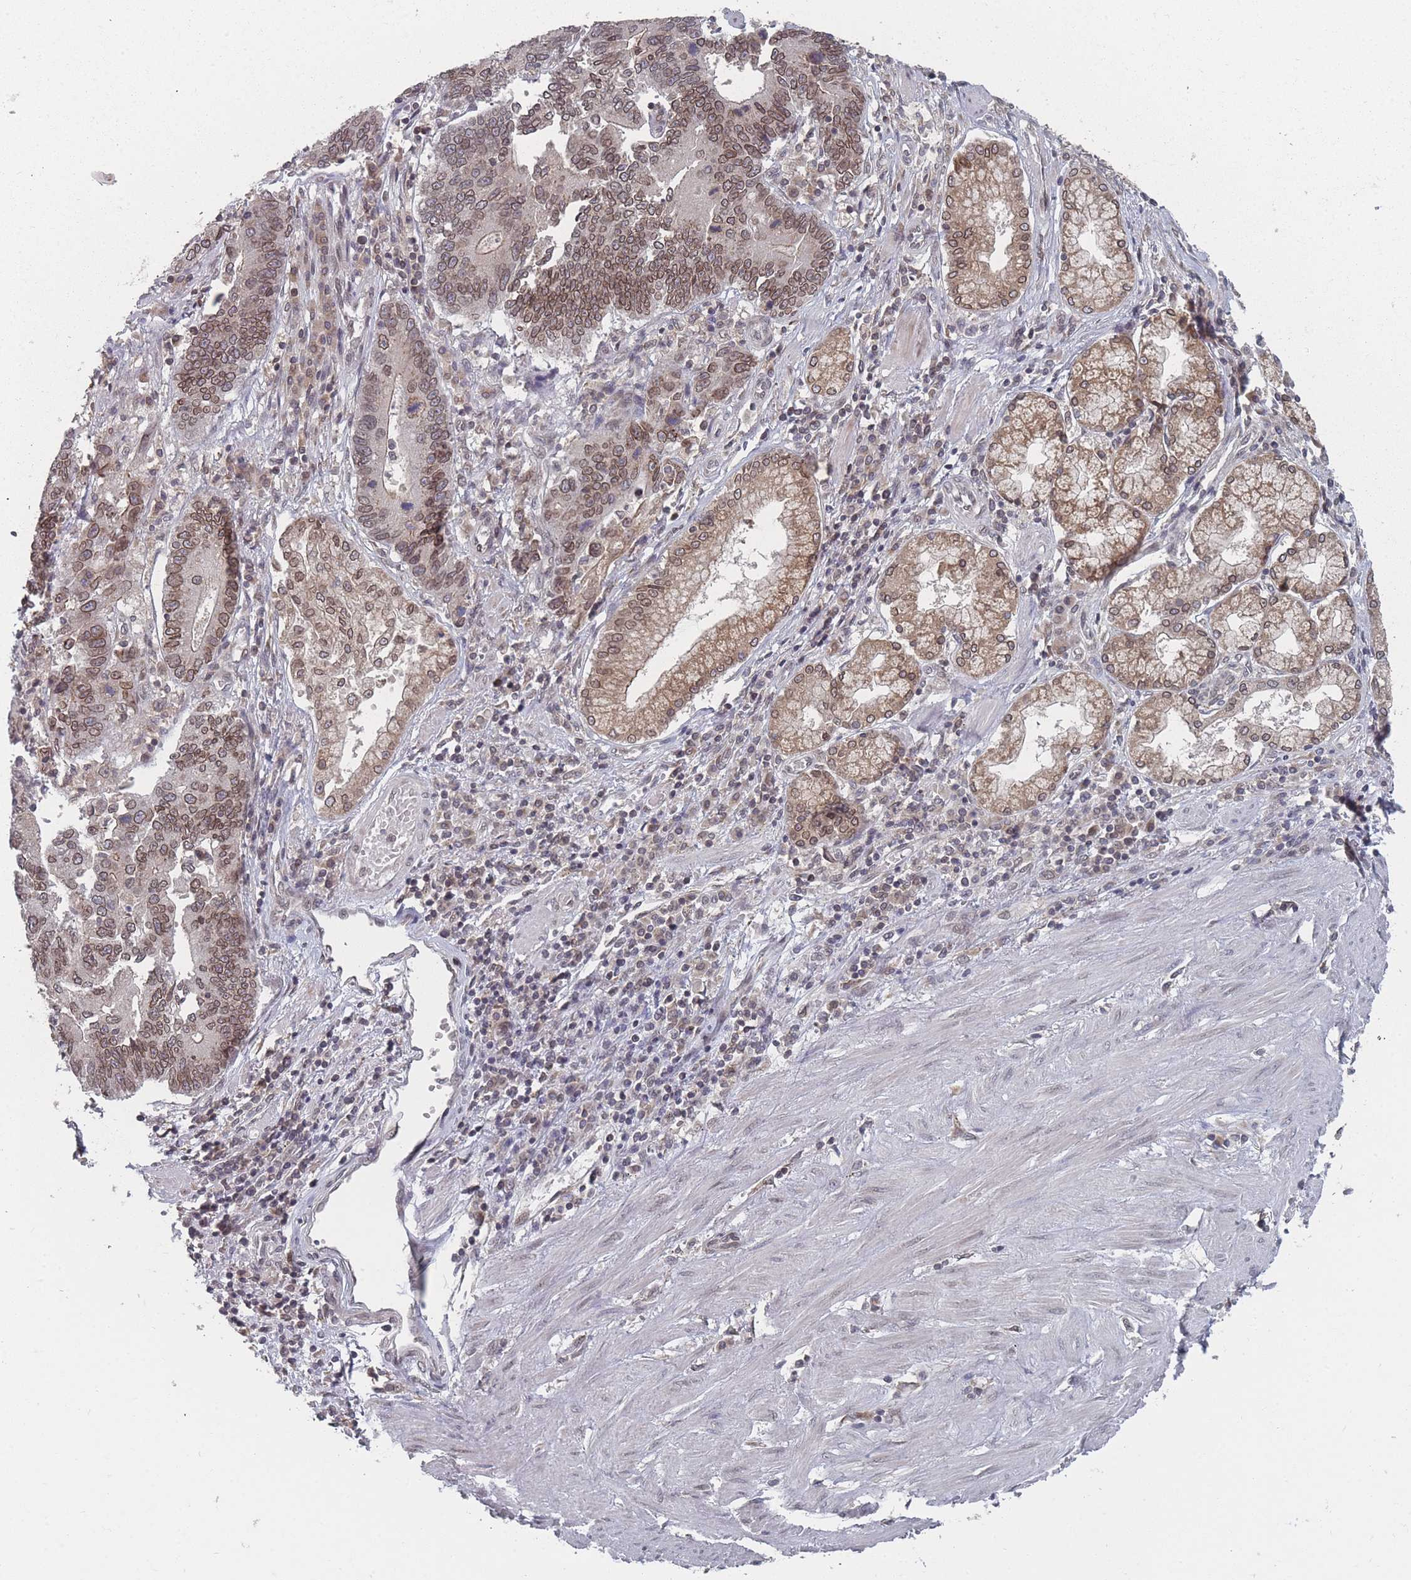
{"staining": {"intensity": "moderate", "quantity": ">75%", "location": "cytoplasmic/membranous,nuclear"}, "tissue": "stomach cancer", "cell_type": "Tumor cells", "image_type": "cancer", "snomed": [{"axis": "morphology", "description": "Adenocarcinoma, NOS"}, {"axis": "topography", "description": "Stomach"}], "caption": "Human stomach adenocarcinoma stained for a protein (brown) exhibits moderate cytoplasmic/membranous and nuclear positive positivity in about >75% of tumor cells.", "gene": "TBC1D25", "patient": {"sex": "male", "age": 59}}